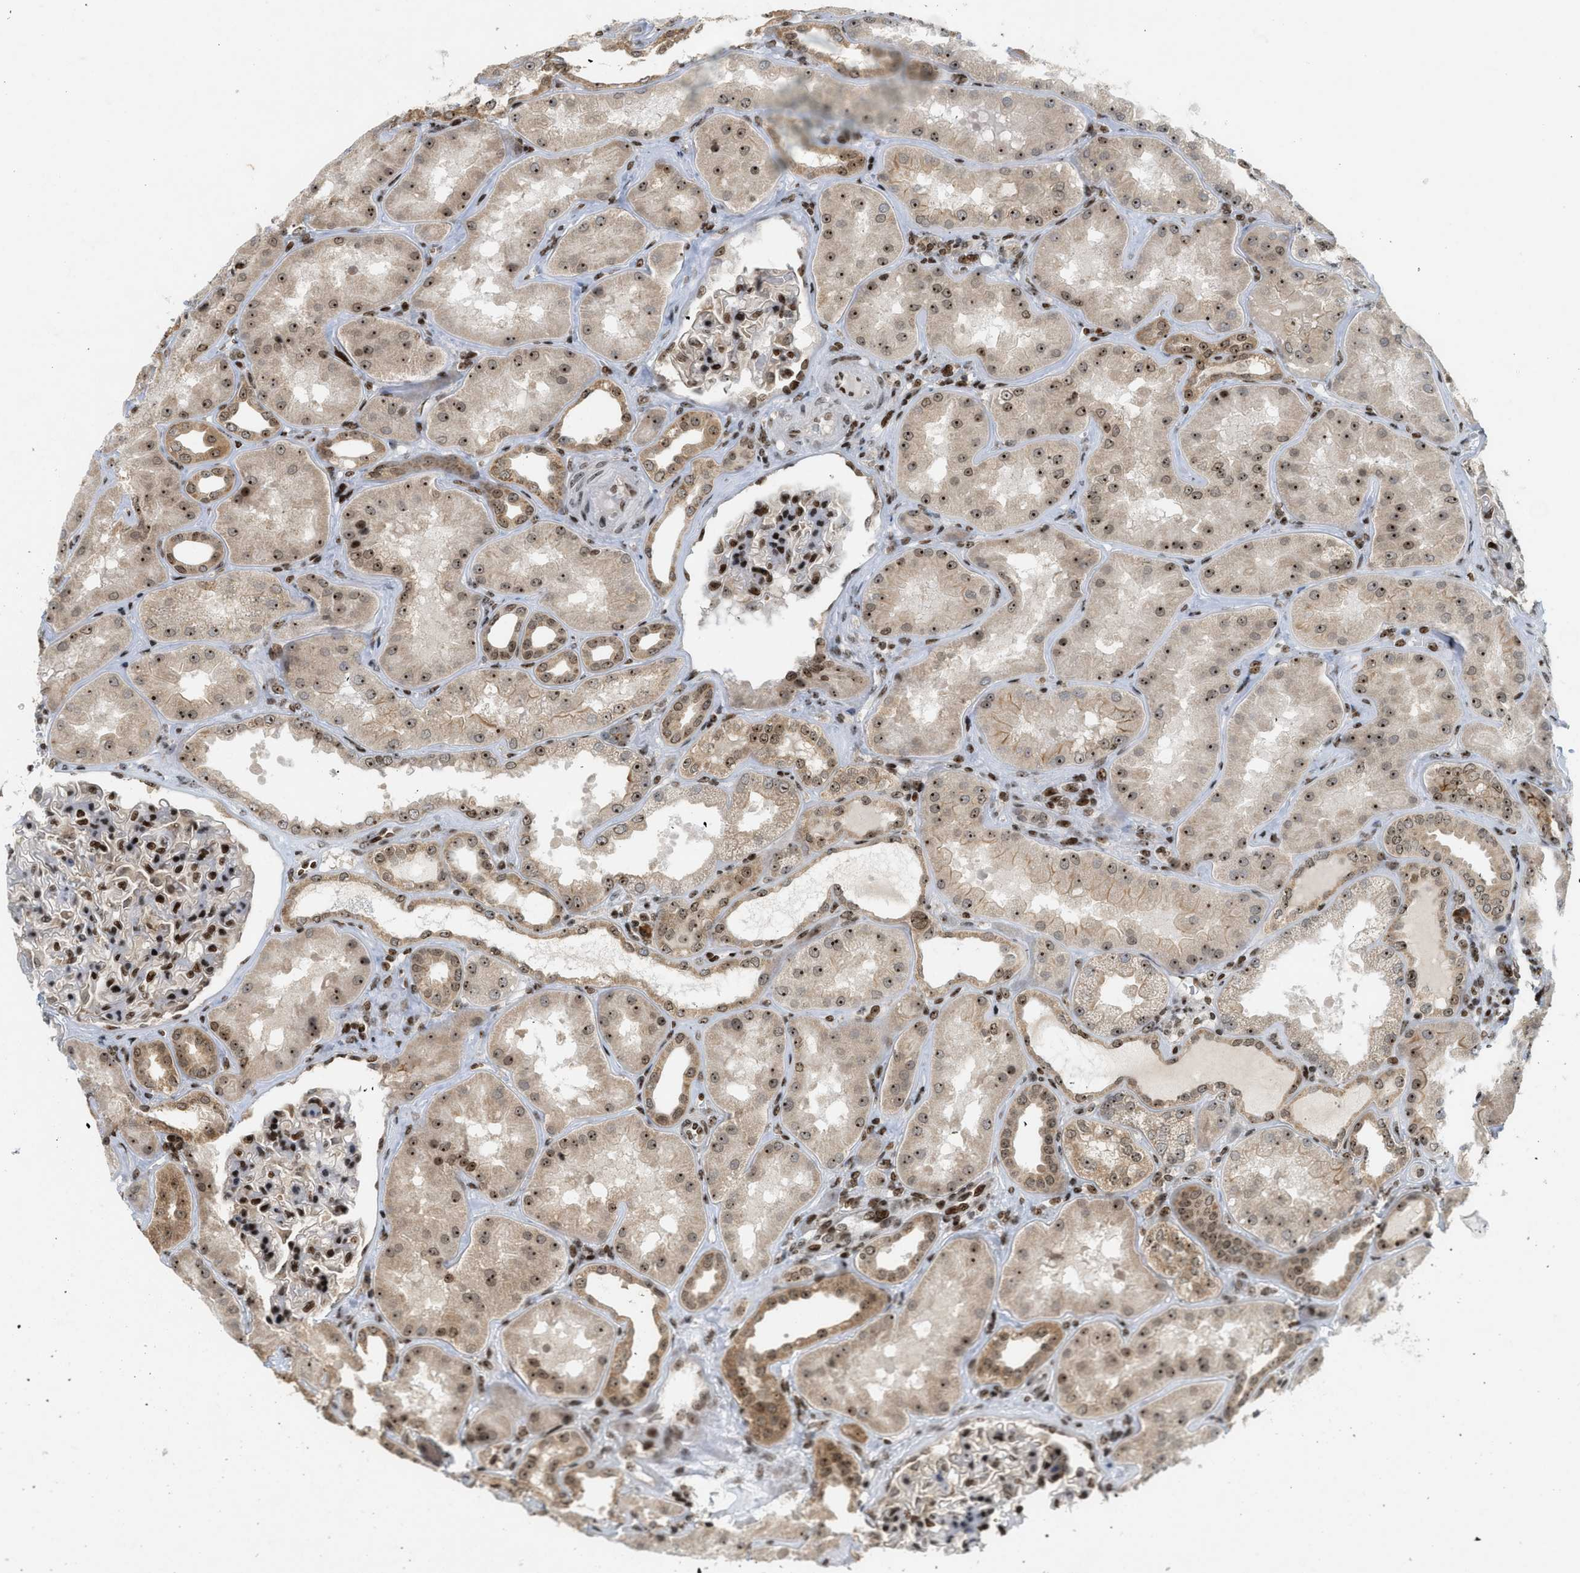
{"staining": {"intensity": "strong", "quantity": ">75%", "location": "nuclear"}, "tissue": "kidney", "cell_type": "Cells in glomeruli", "image_type": "normal", "snomed": [{"axis": "morphology", "description": "Normal tissue, NOS"}, {"axis": "topography", "description": "Kidney"}], "caption": "Benign kidney demonstrates strong nuclear staining in about >75% of cells in glomeruli, visualized by immunohistochemistry.", "gene": "ZNF22", "patient": {"sex": "female", "age": 56}}